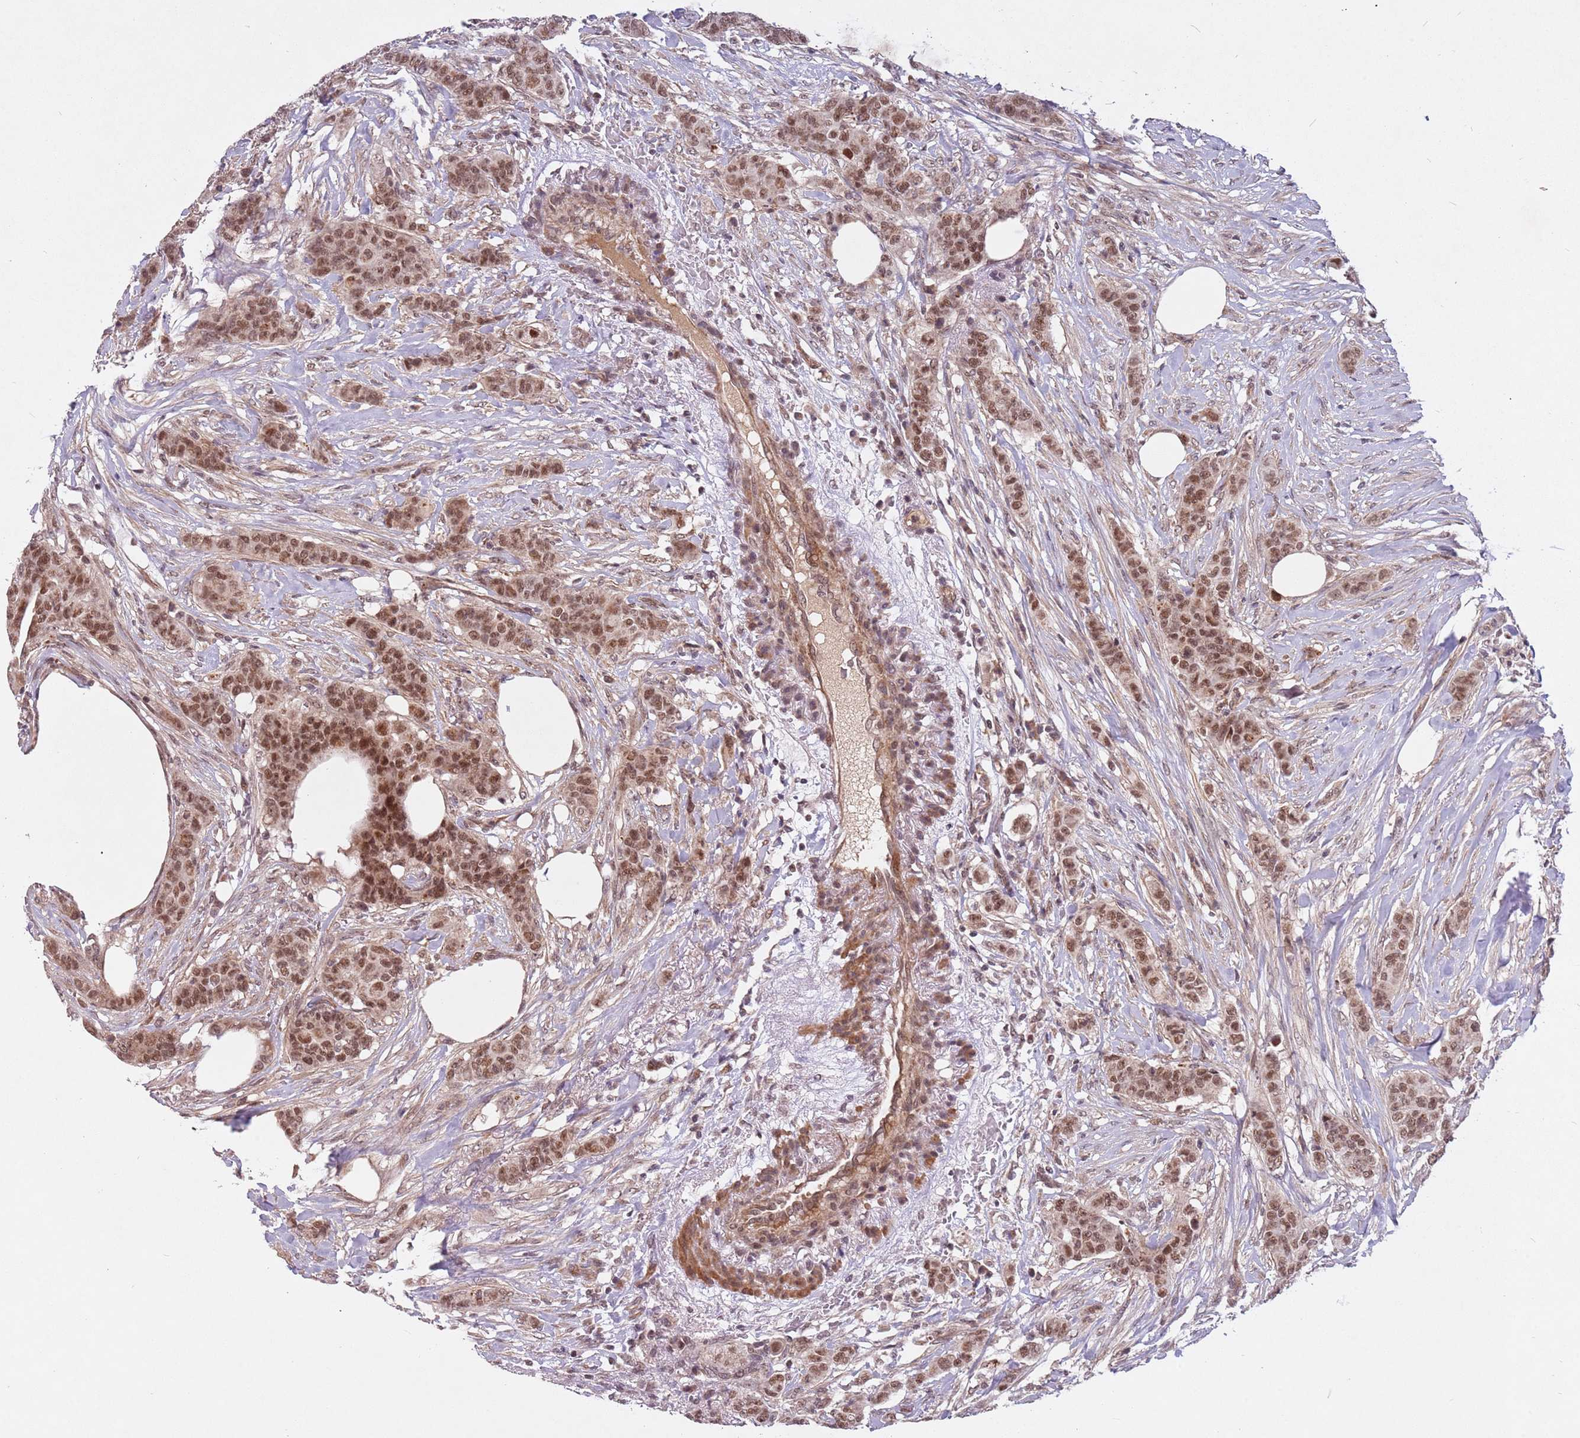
{"staining": {"intensity": "moderate", "quantity": ">75%", "location": "cytoplasmic/membranous,nuclear"}, "tissue": "breast cancer", "cell_type": "Tumor cells", "image_type": "cancer", "snomed": [{"axis": "morphology", "description": "Duct carcinoma"}, {"axis": "topography", "description": "Breast"}], "caption": "Immunohistochemistry (IHC) of human breast cancer reveals medium levels of moderate cytoplasmic/membranous and nuclear staining in approximately >75% of tumor cells.", "gene": "SUDS3", "patient": {"sex": "female", "age": 40}}